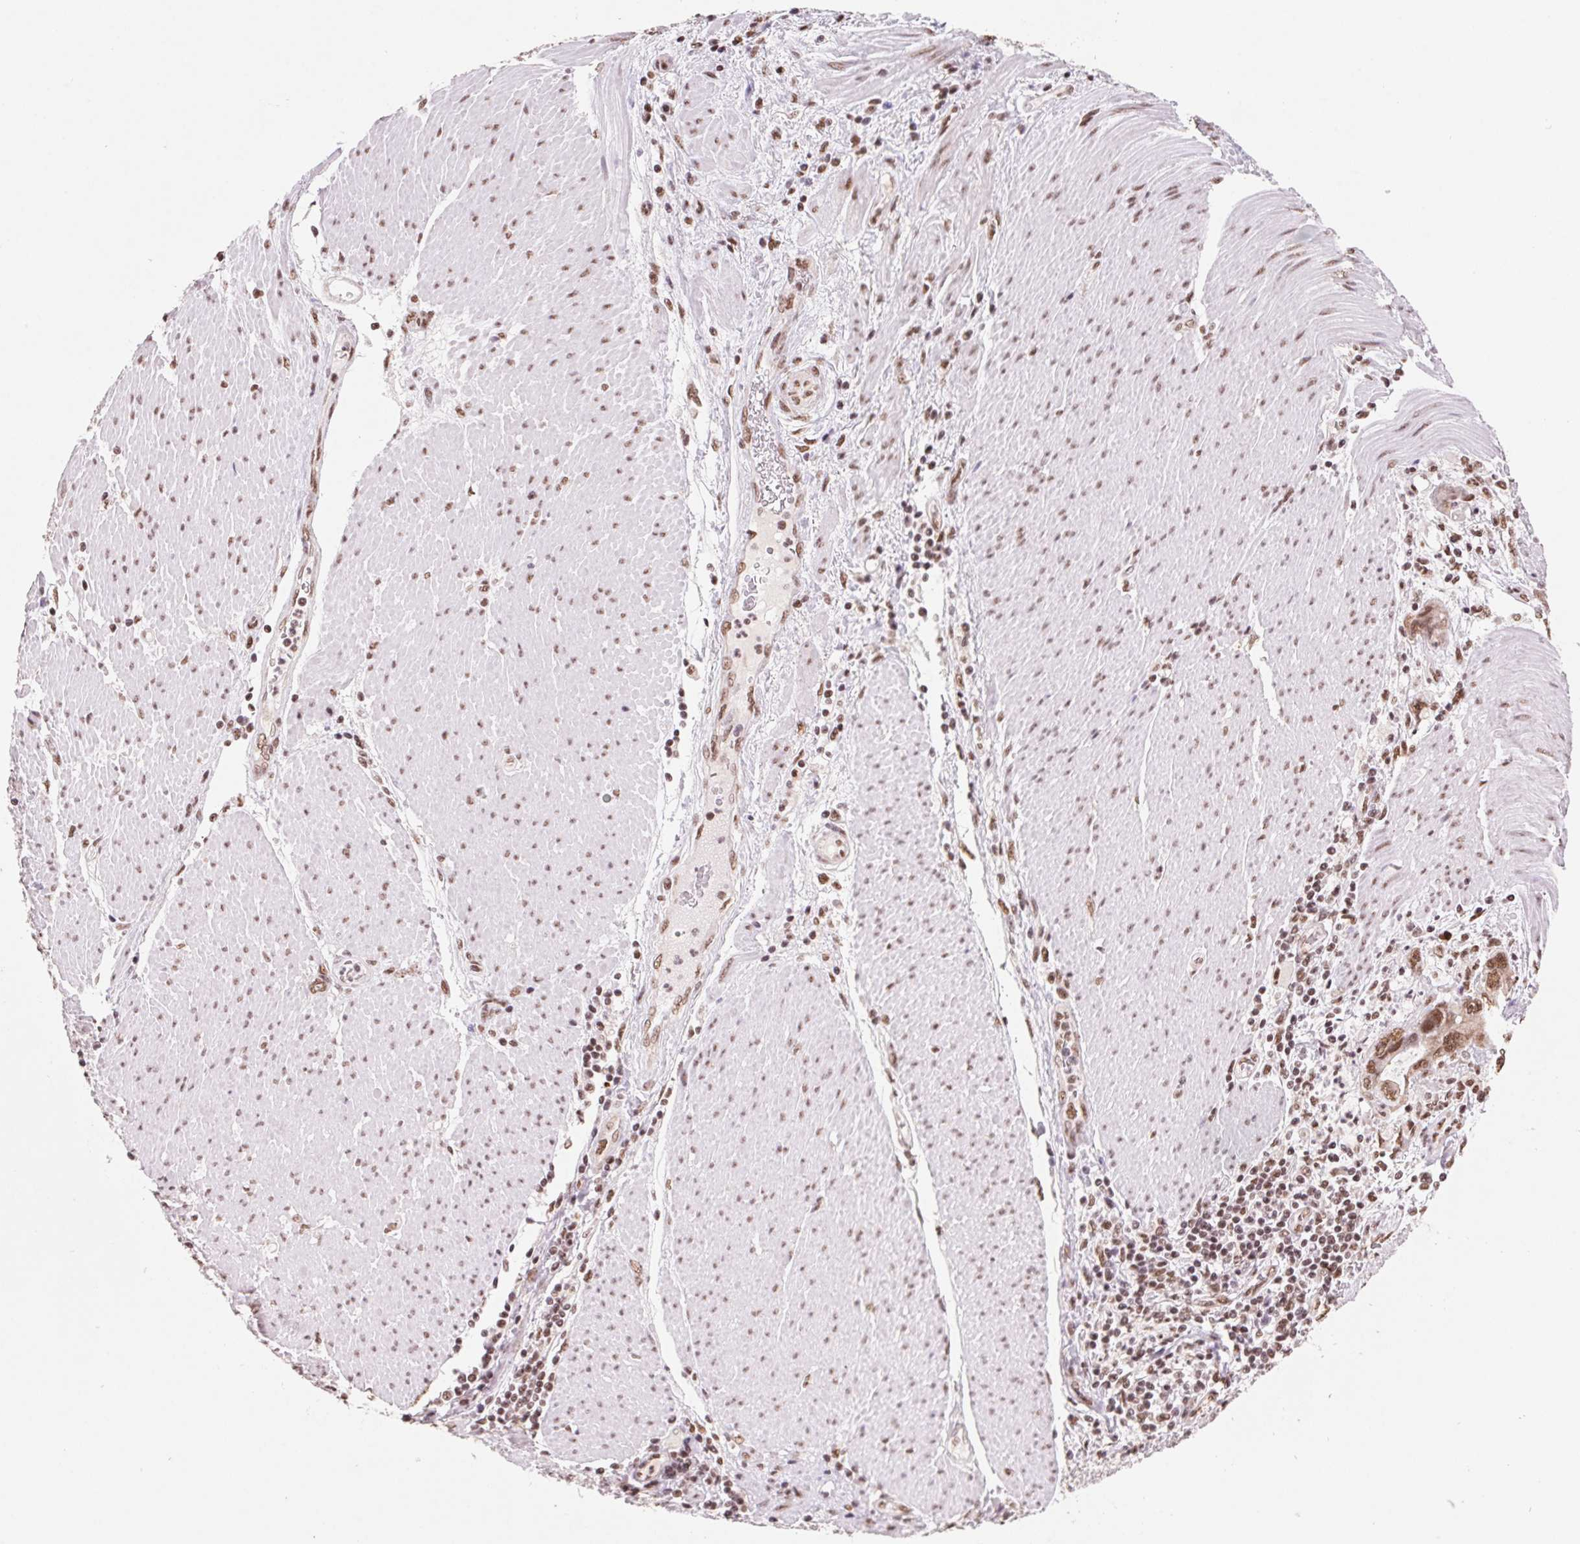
{"staining": {"intensity": "moderate", "quantity": ">75%", "location": "nuclear"}, "tissue": "stomach cancer", "cell_type": "Tumor cells", "image_type": "cancer", "snomed": [{"axis": "morphology", "description": "Adenocarcinoma, NOS"}, {"axis": "topography", "description": "Pancreas"}, {"axis": "topography", "description": "Stomach, upper"}], "caption": "Tumor cells exhibit medium levels of moderate nuclear expression in approximately >75% of cells in stomach cancer. The staining was performed using DAB to visualize the protein expression in brown, while the nuclei were stained in blue with hematoxylin (Magnification: 20x).", "gene": "SNRPG", "patient": {"sex": "male", "age": 77}}